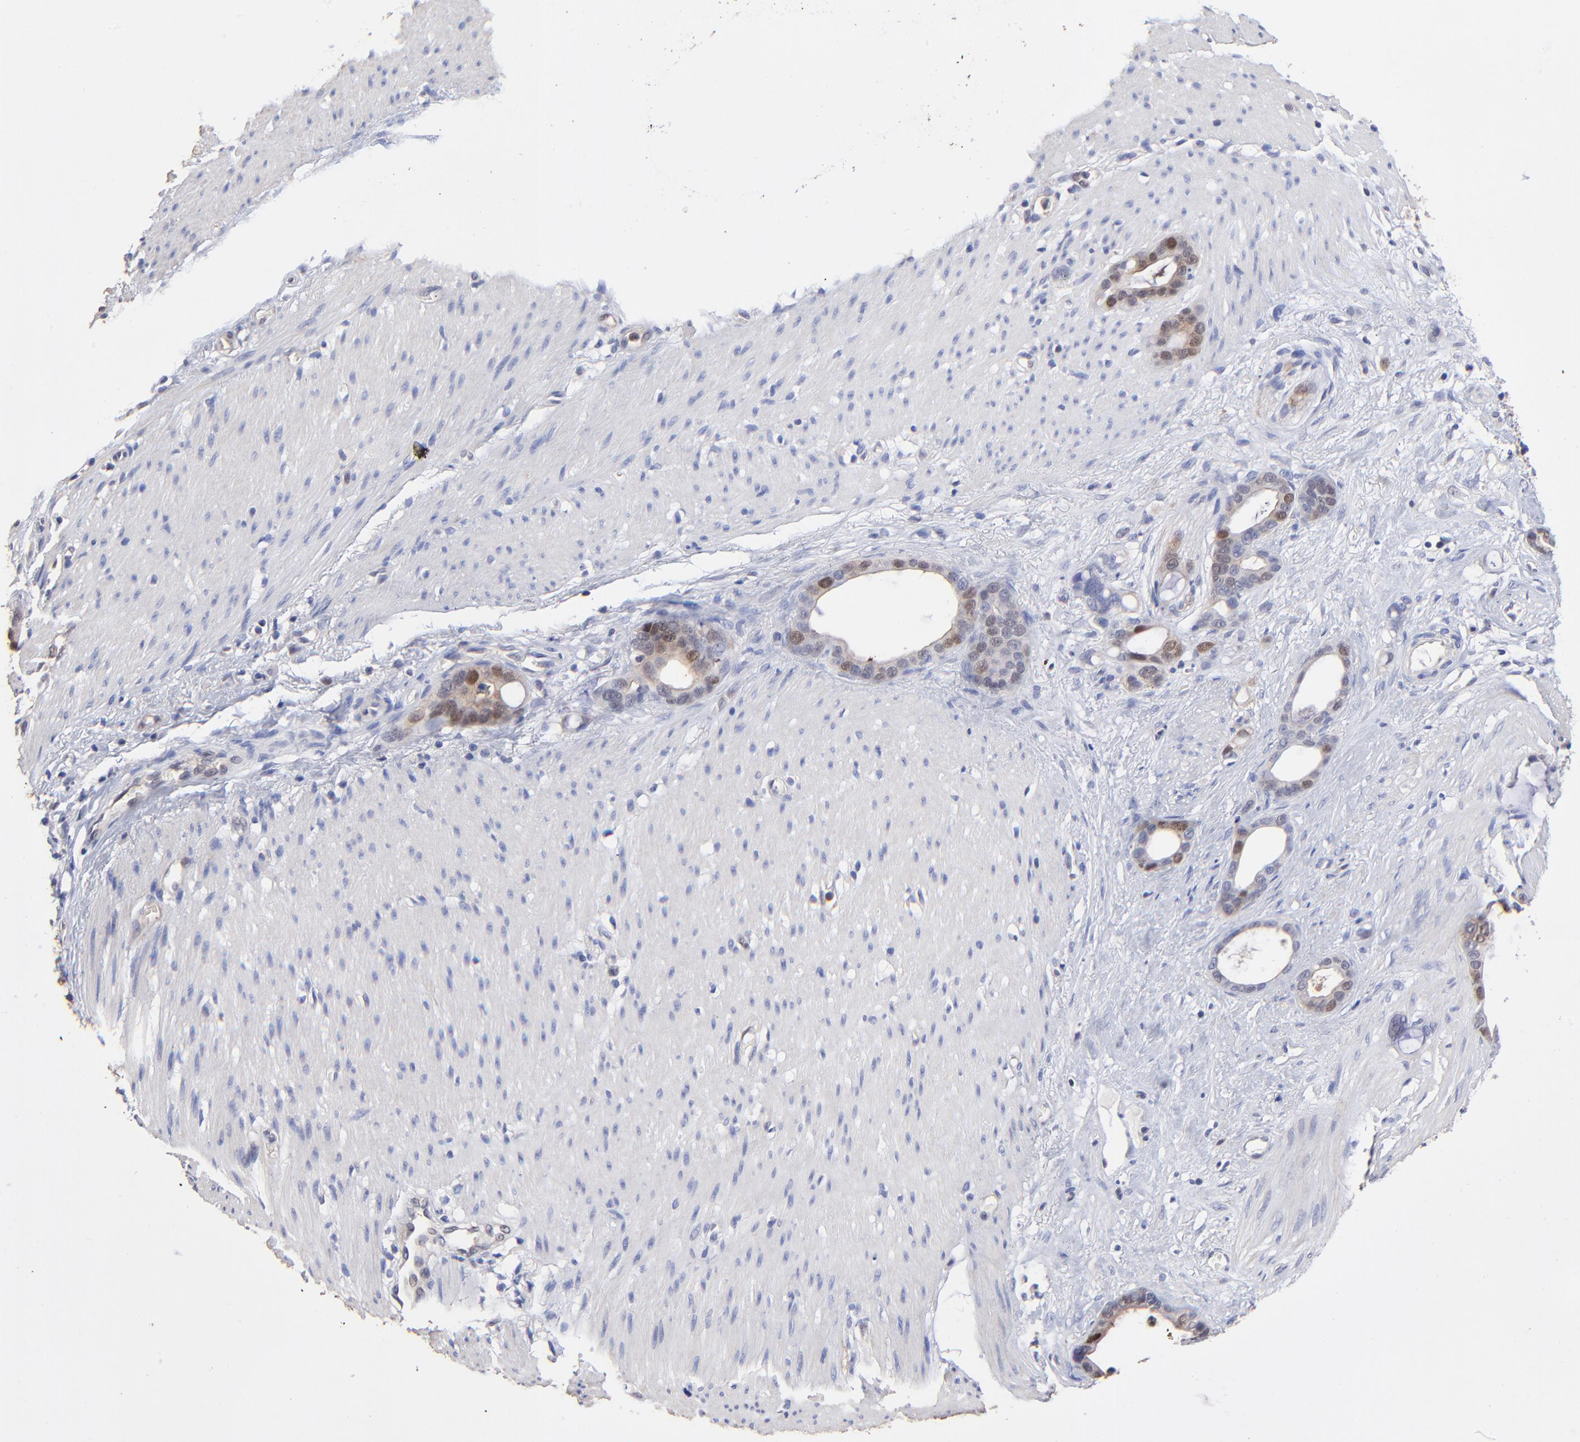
{"staining": {"intensity": "moderate", "quantity": "25%-75%", "location": "cytoplasmic/membranous,nuclear"}, "tissue": "stomach cancer", "cell_type": "Tumor cells", "image_type": "cancer", "snomed": [{"axis": "morphology", "description": "Adenocarcinoma, NOS"}, {"axis": "topography", "description": "Stomach"}], "caption": "This is an image of IHC staining of stomach cancer, which shows moderate staining in the cytoplasmic/membranous and nuclear of tumor cells.", "gene": "DCTPP1", "patient": {"sex": "female", "age": 75}}